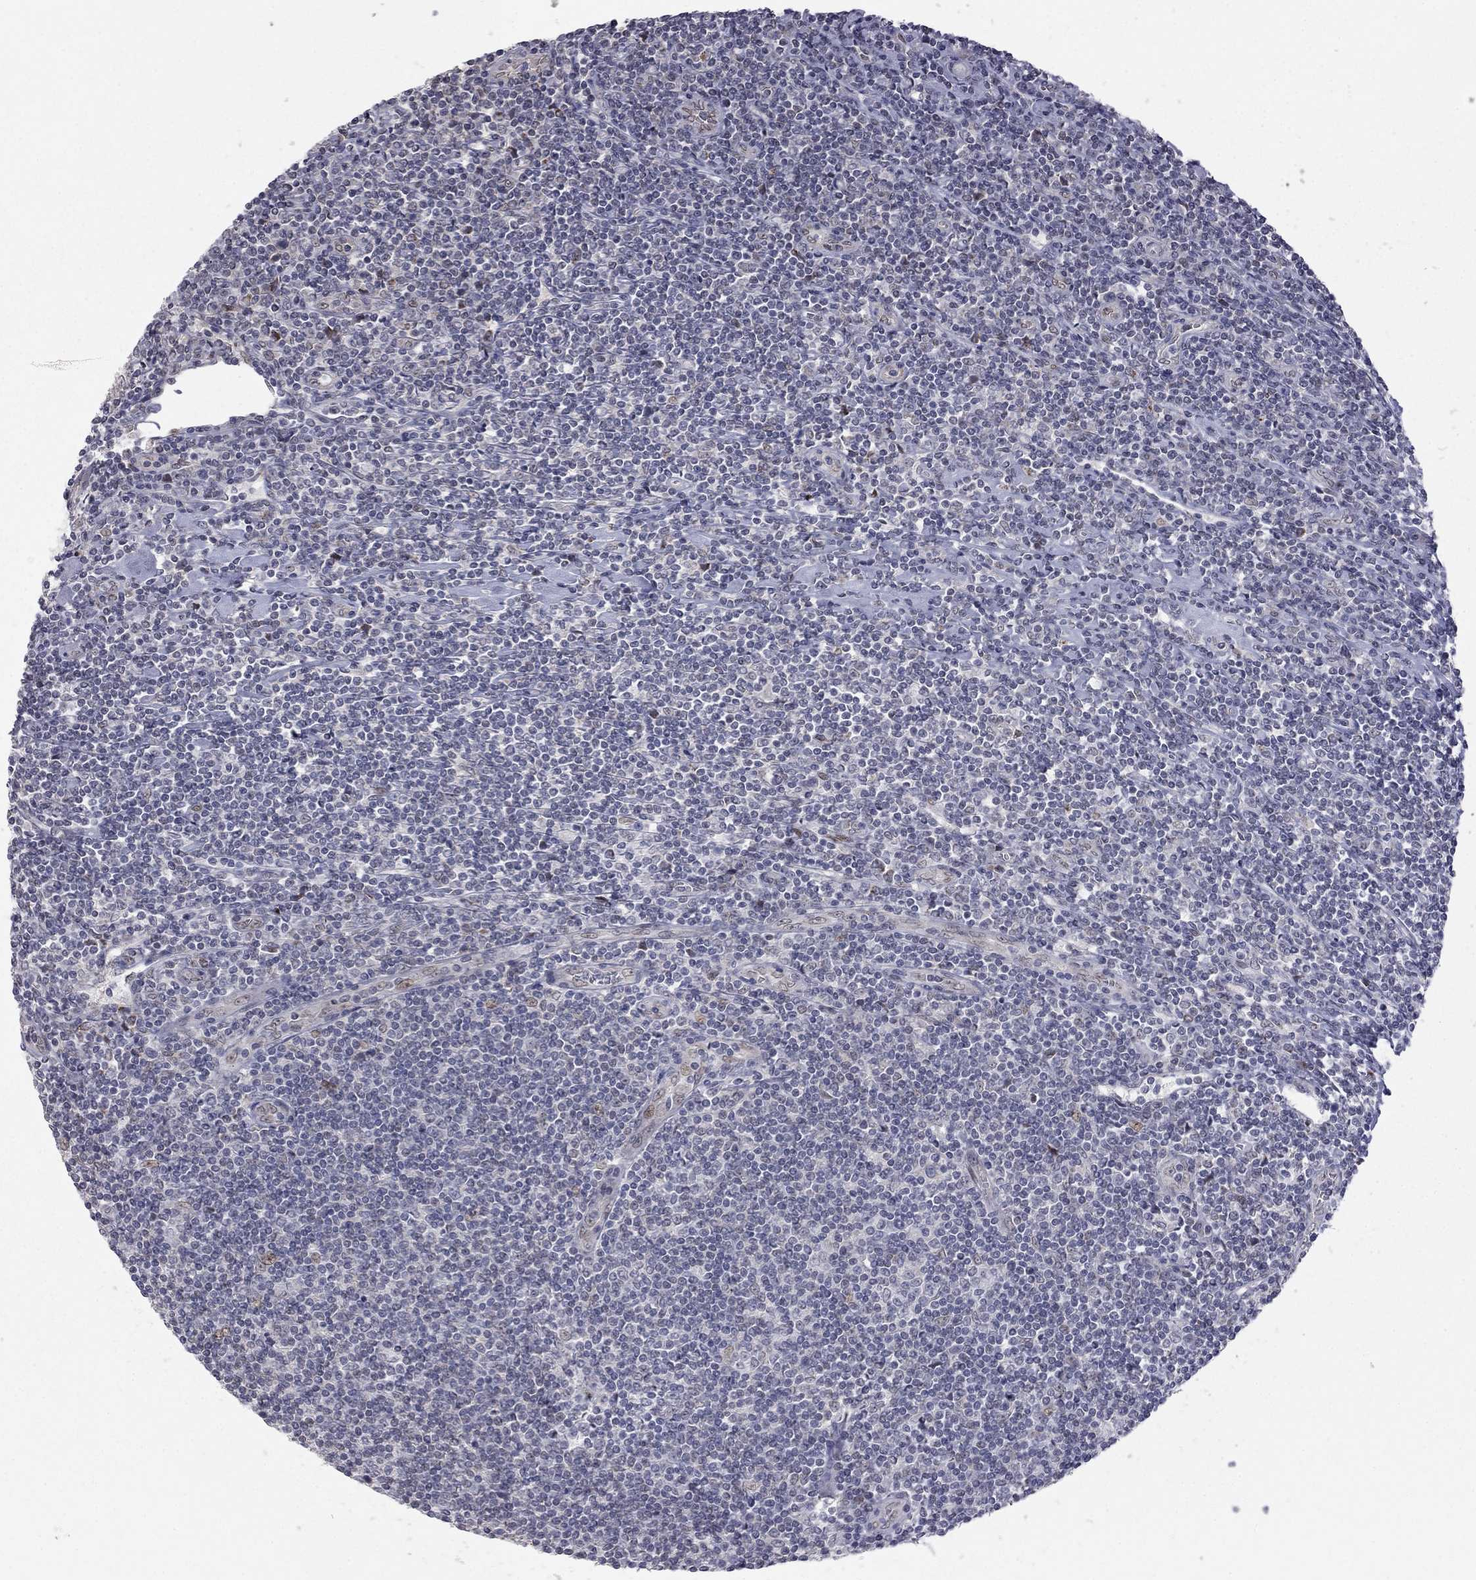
{"staining": {"intensity": "negative", "quantity": "none", "location": "none"}, "tissue": "lymphoma", "cell_type": "Tumor cells", "image_type": "cancer", "snomed": [{"axis": "morphology", "description": "Hodgkin's disease, NOS"}, {"axis": "topography", "description": "Lymph node"}], "caption": "Immunohistochemical staining of Hodgkin's disease displays no significant staining in tumor cells.", "gene": "MC3R", "patient": {"sex": "male", "age": 40}}